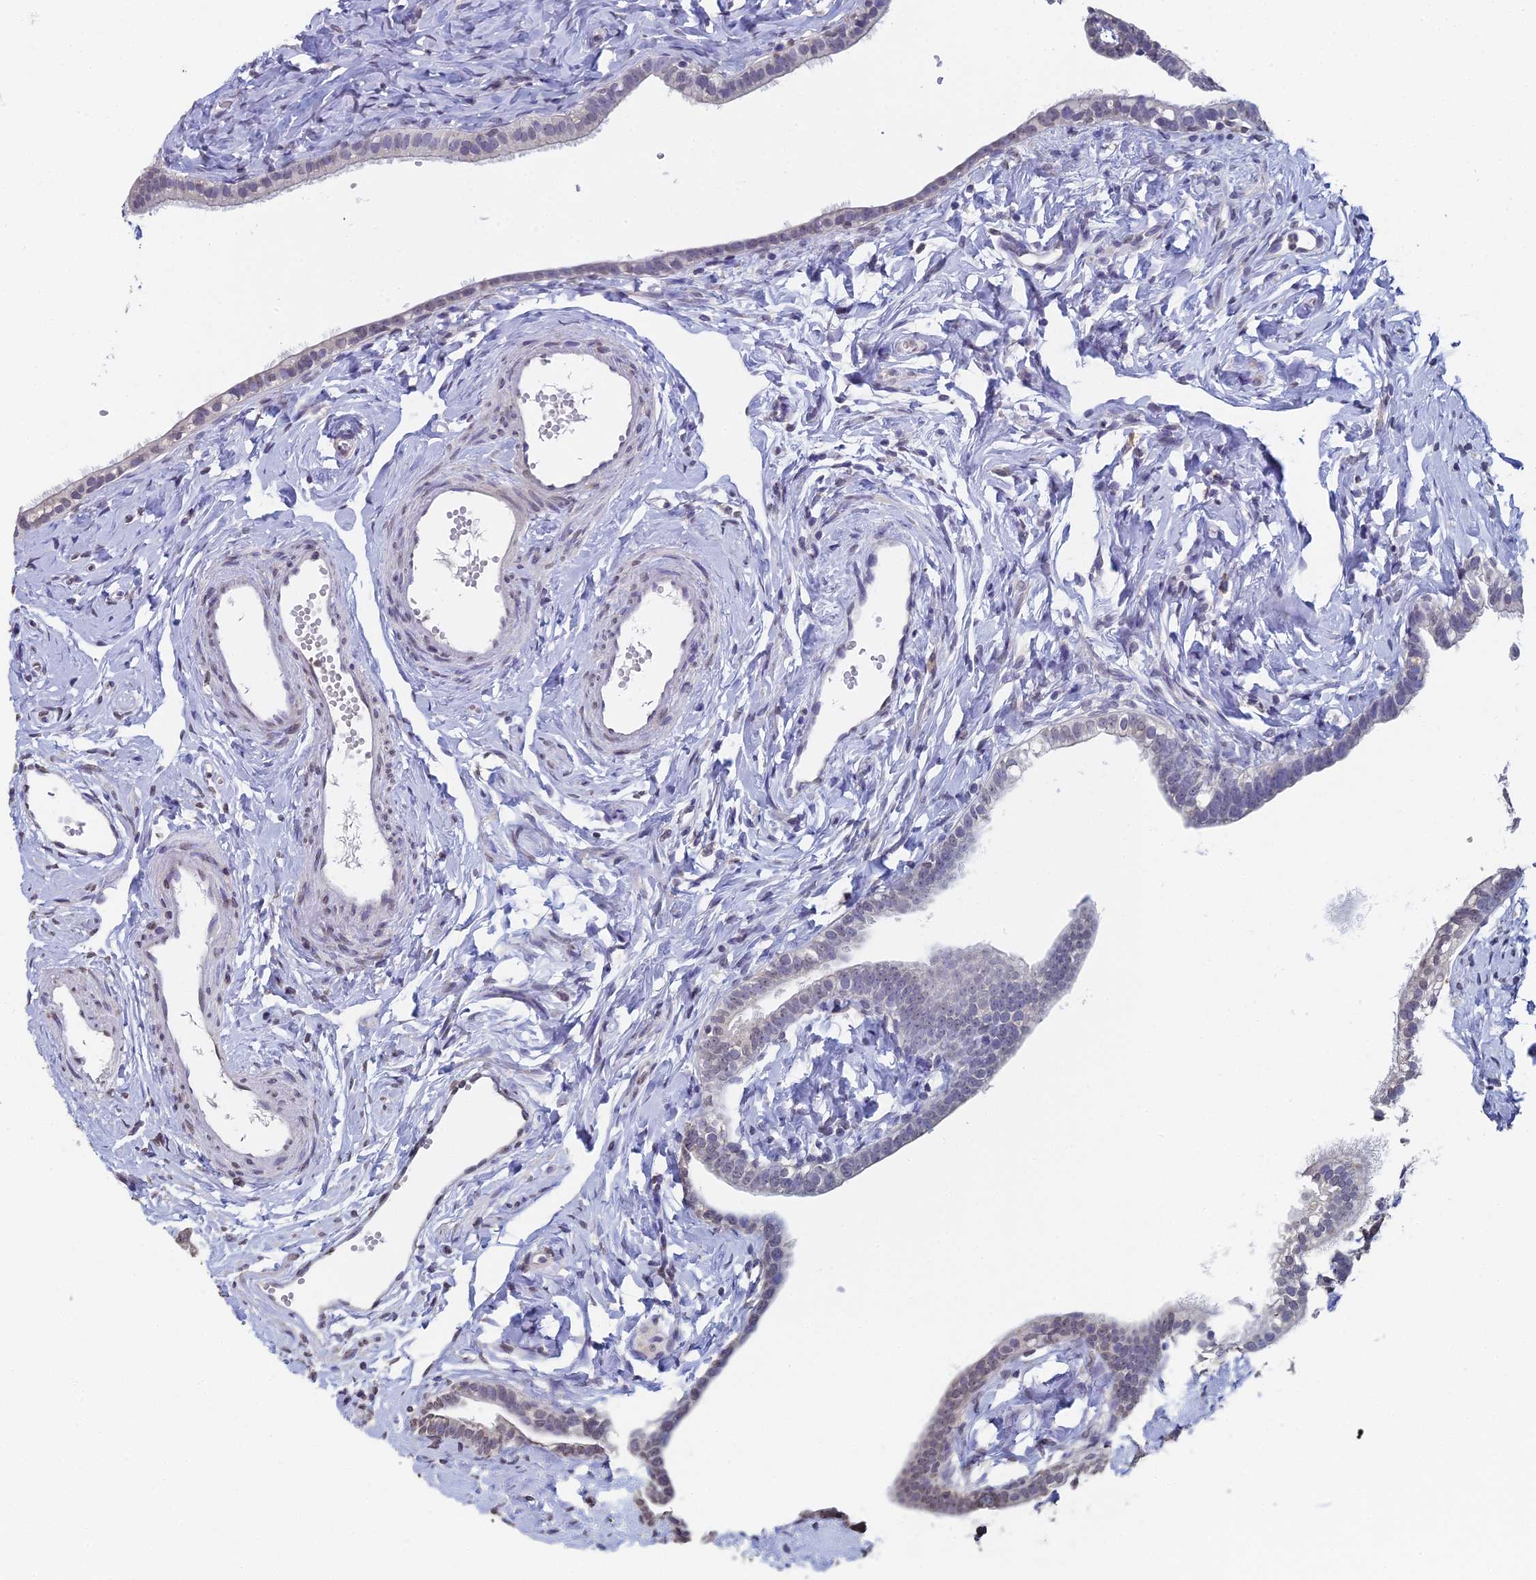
{"staining": {"intensity": "weak", "quantity": "<25%", "location": "cytoplasmic/membranous"}, "tissue": "fallopian tube", "cell_type": "Glandular cells", "image_type": "normal", "snomed": [{"axis": "morphology", "description": "Normal tissue, NOS"}, {"axis": "topography", "description": "Fallopian tube"}], "caption": "Immunohistochemical staining of benign human fallopian tube displays no significant staining in glandular cells.", "gene": "PRR22", "patient": {"sex": "female", "age": 66}}